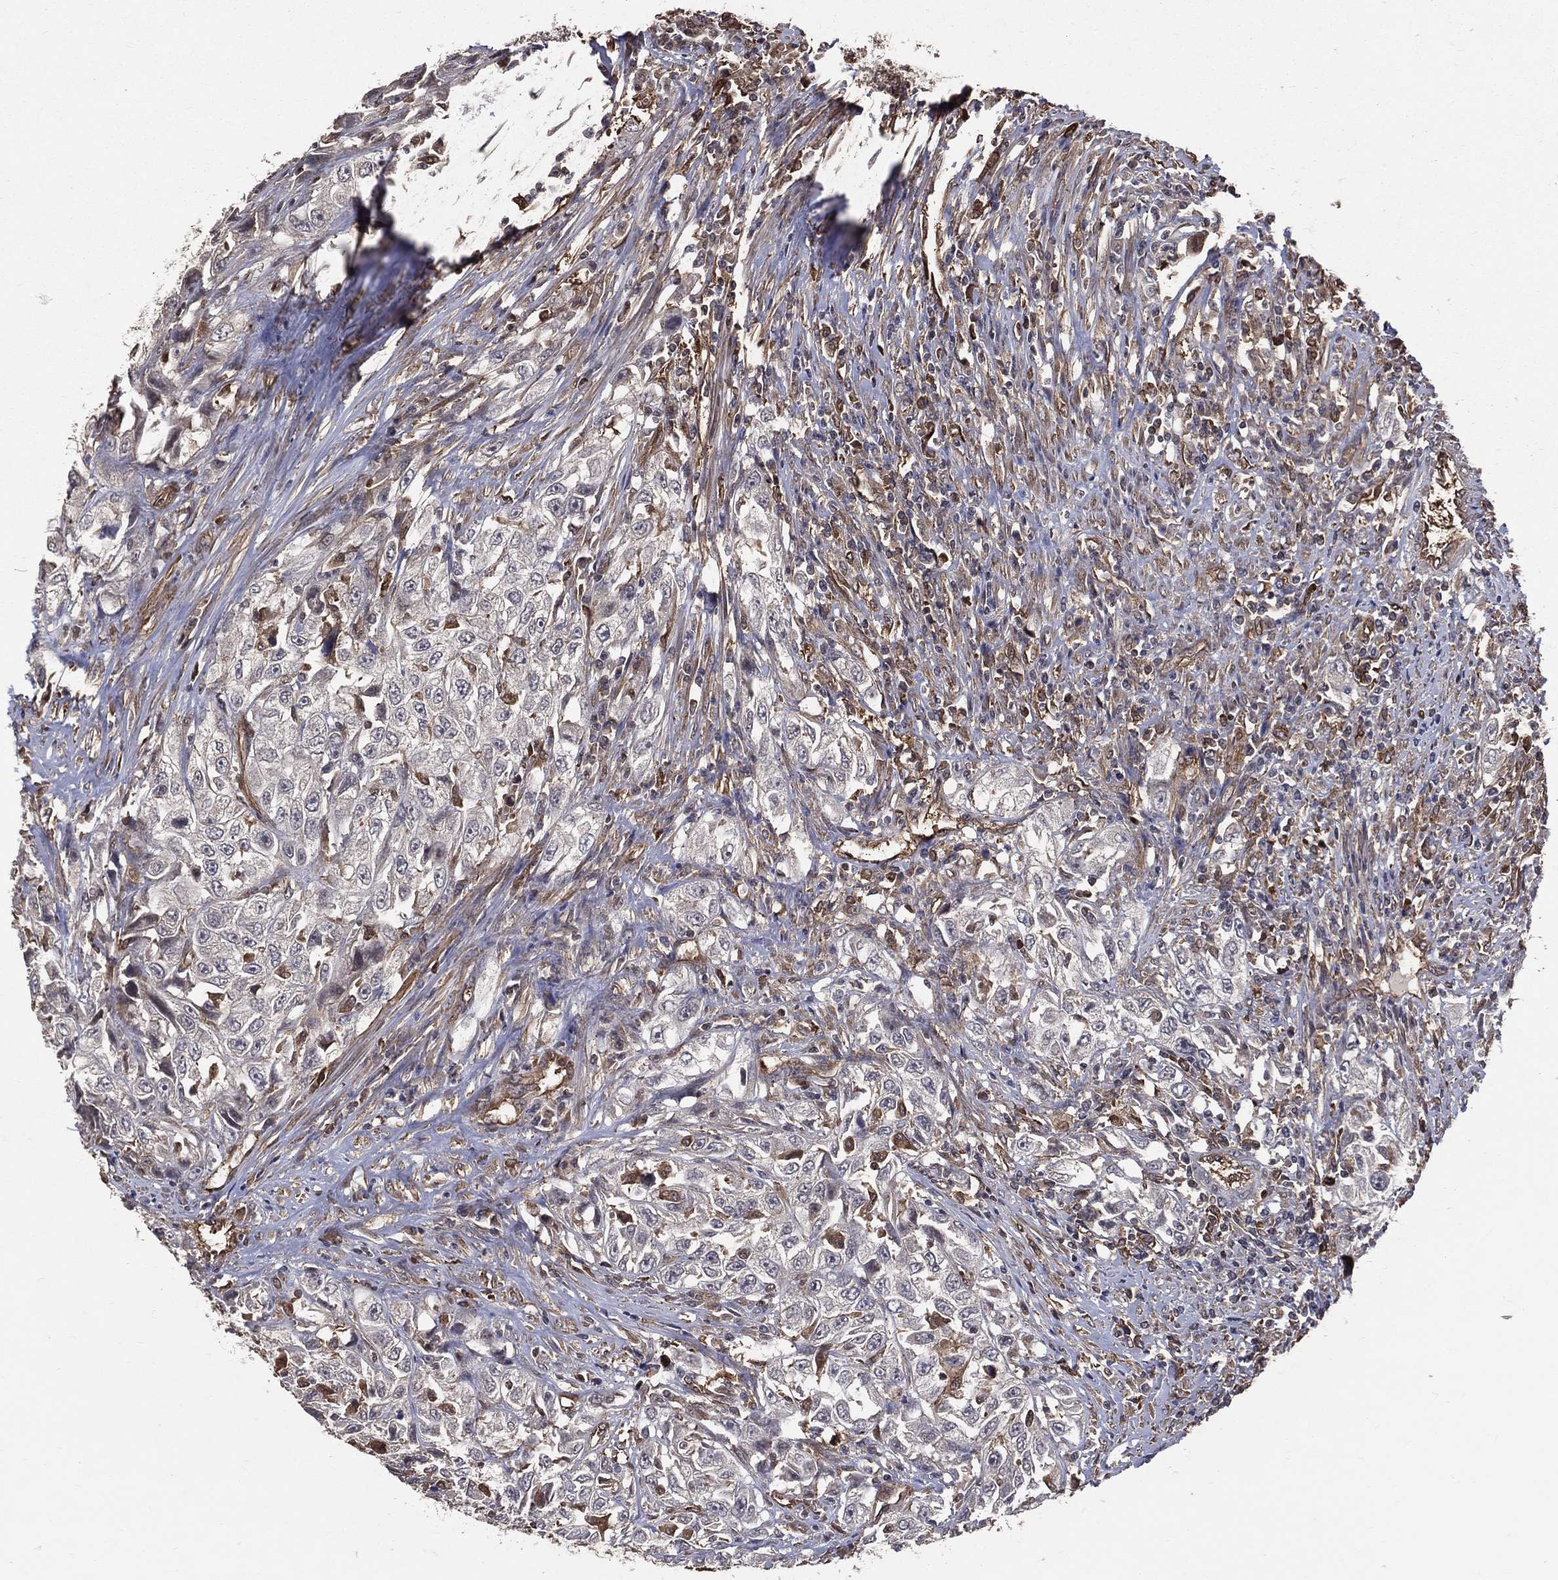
{"staining": {"intensity": "negative", "quantity": "none", "location": "none"}, "tissue": "urothelial cancer", "cell_type": "Tumor cells", "image_type": "cancer", "snomed": [{"axis": "morphology", "description": "Urothelial carcinoma, High grade"}, {"axis": "topography", "description": "Urinary bladder"}], "caption": "There is no significant positivity in tumor cells of urothelial cancer. (Stains: DAB immunohistochemistry (IHC) with hematoxylin counter stain, Microscopy: brightfield microscopy at high magnification).", "gene": "DPYSL2", "patient": {"sex": "female", "age": 56}}